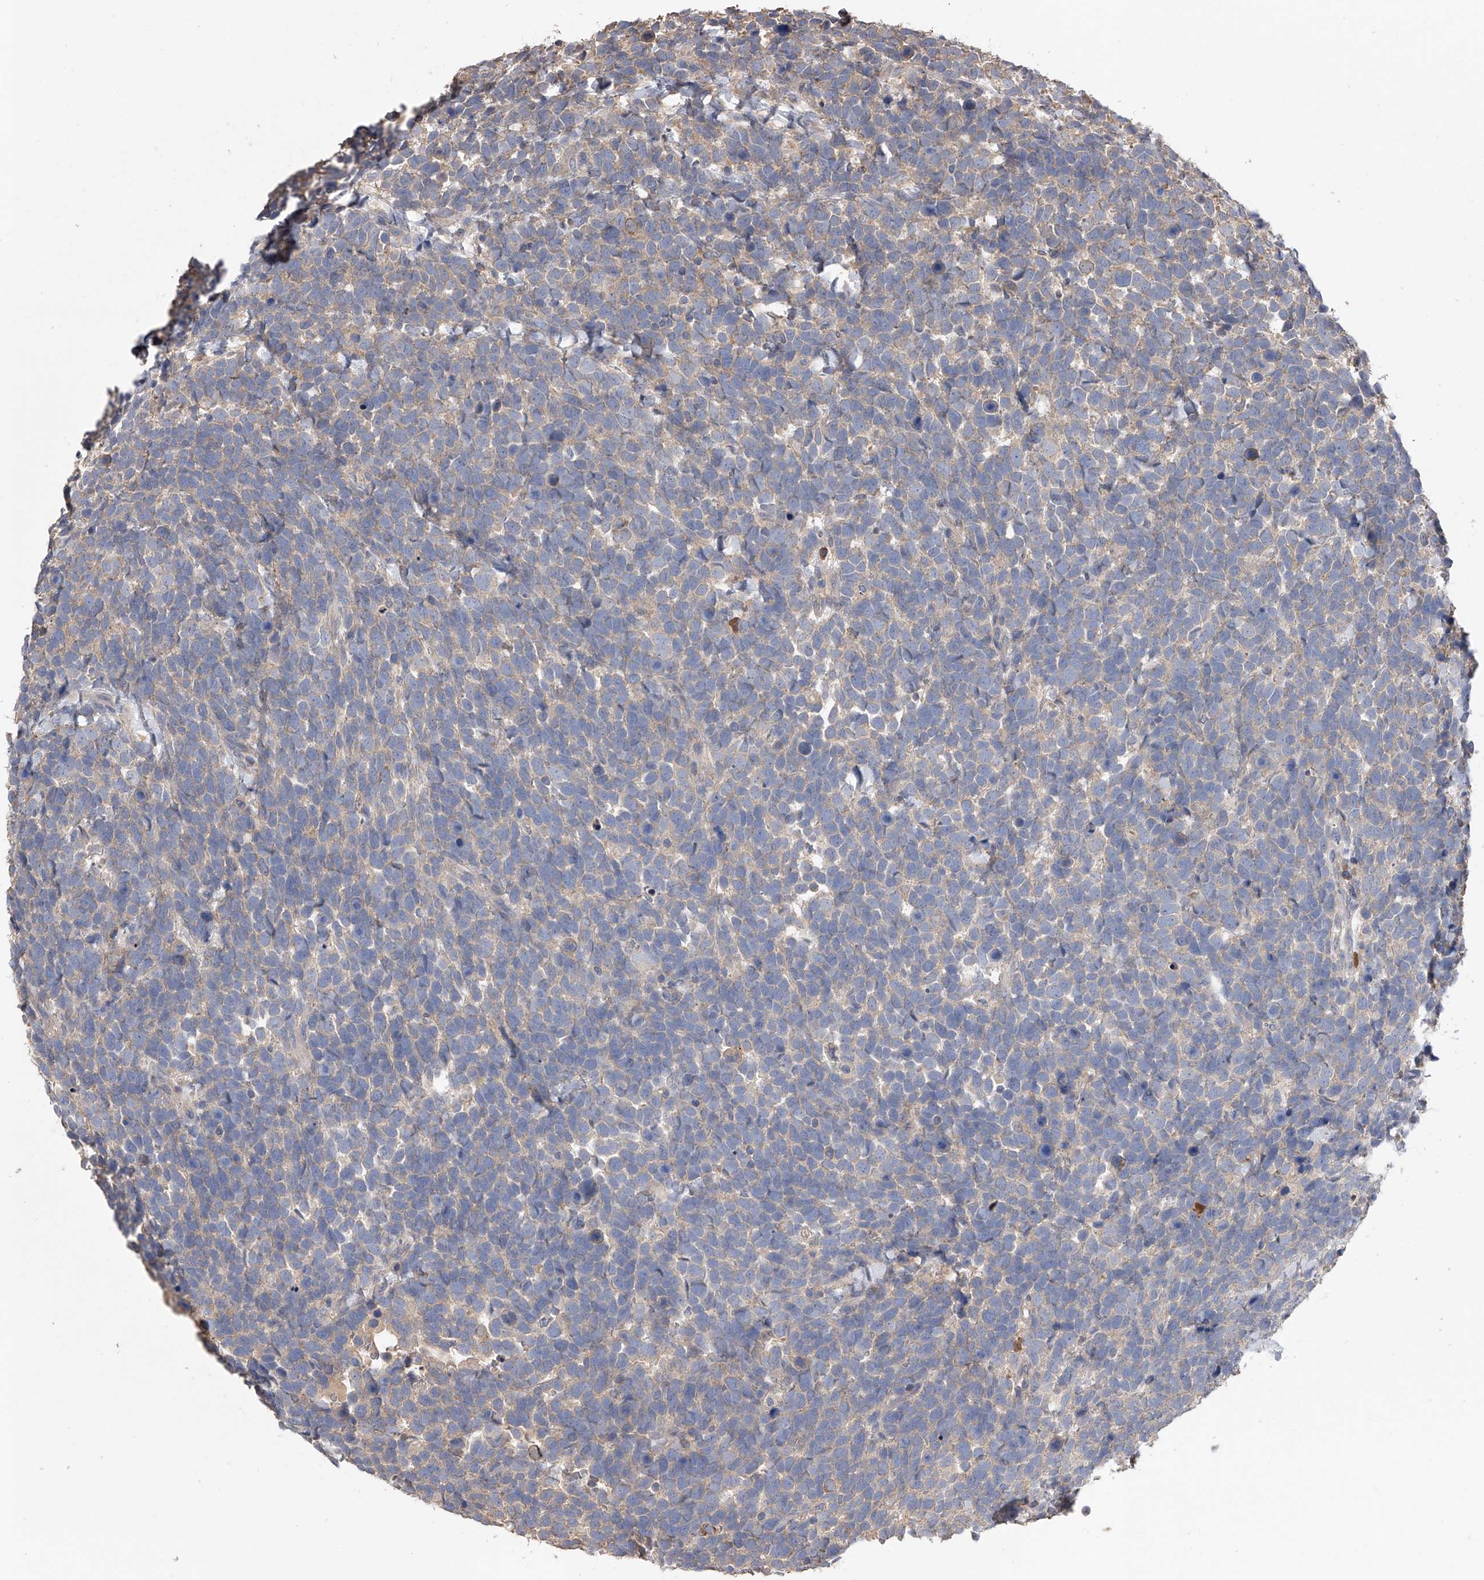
{"staining": {"intensity": "negative", "quantity": "none", "location": "none"}, "tissue": "urothelial cancer", "cell_type": "Tumor cells", "image_type": "cancer", "snomed": [{"axis": "morphology", "description": "Urothelial carcinoma, High grade"}, {"axis": "topography", "description": "Urinary bladder"}], "caption": "An image of urothelial carcinoma (high-grade) stained for a protein exhibits no brown staining in tumor cells.", "gene": "ZNF343", "patient": {"sex": "female", "age": 82}}